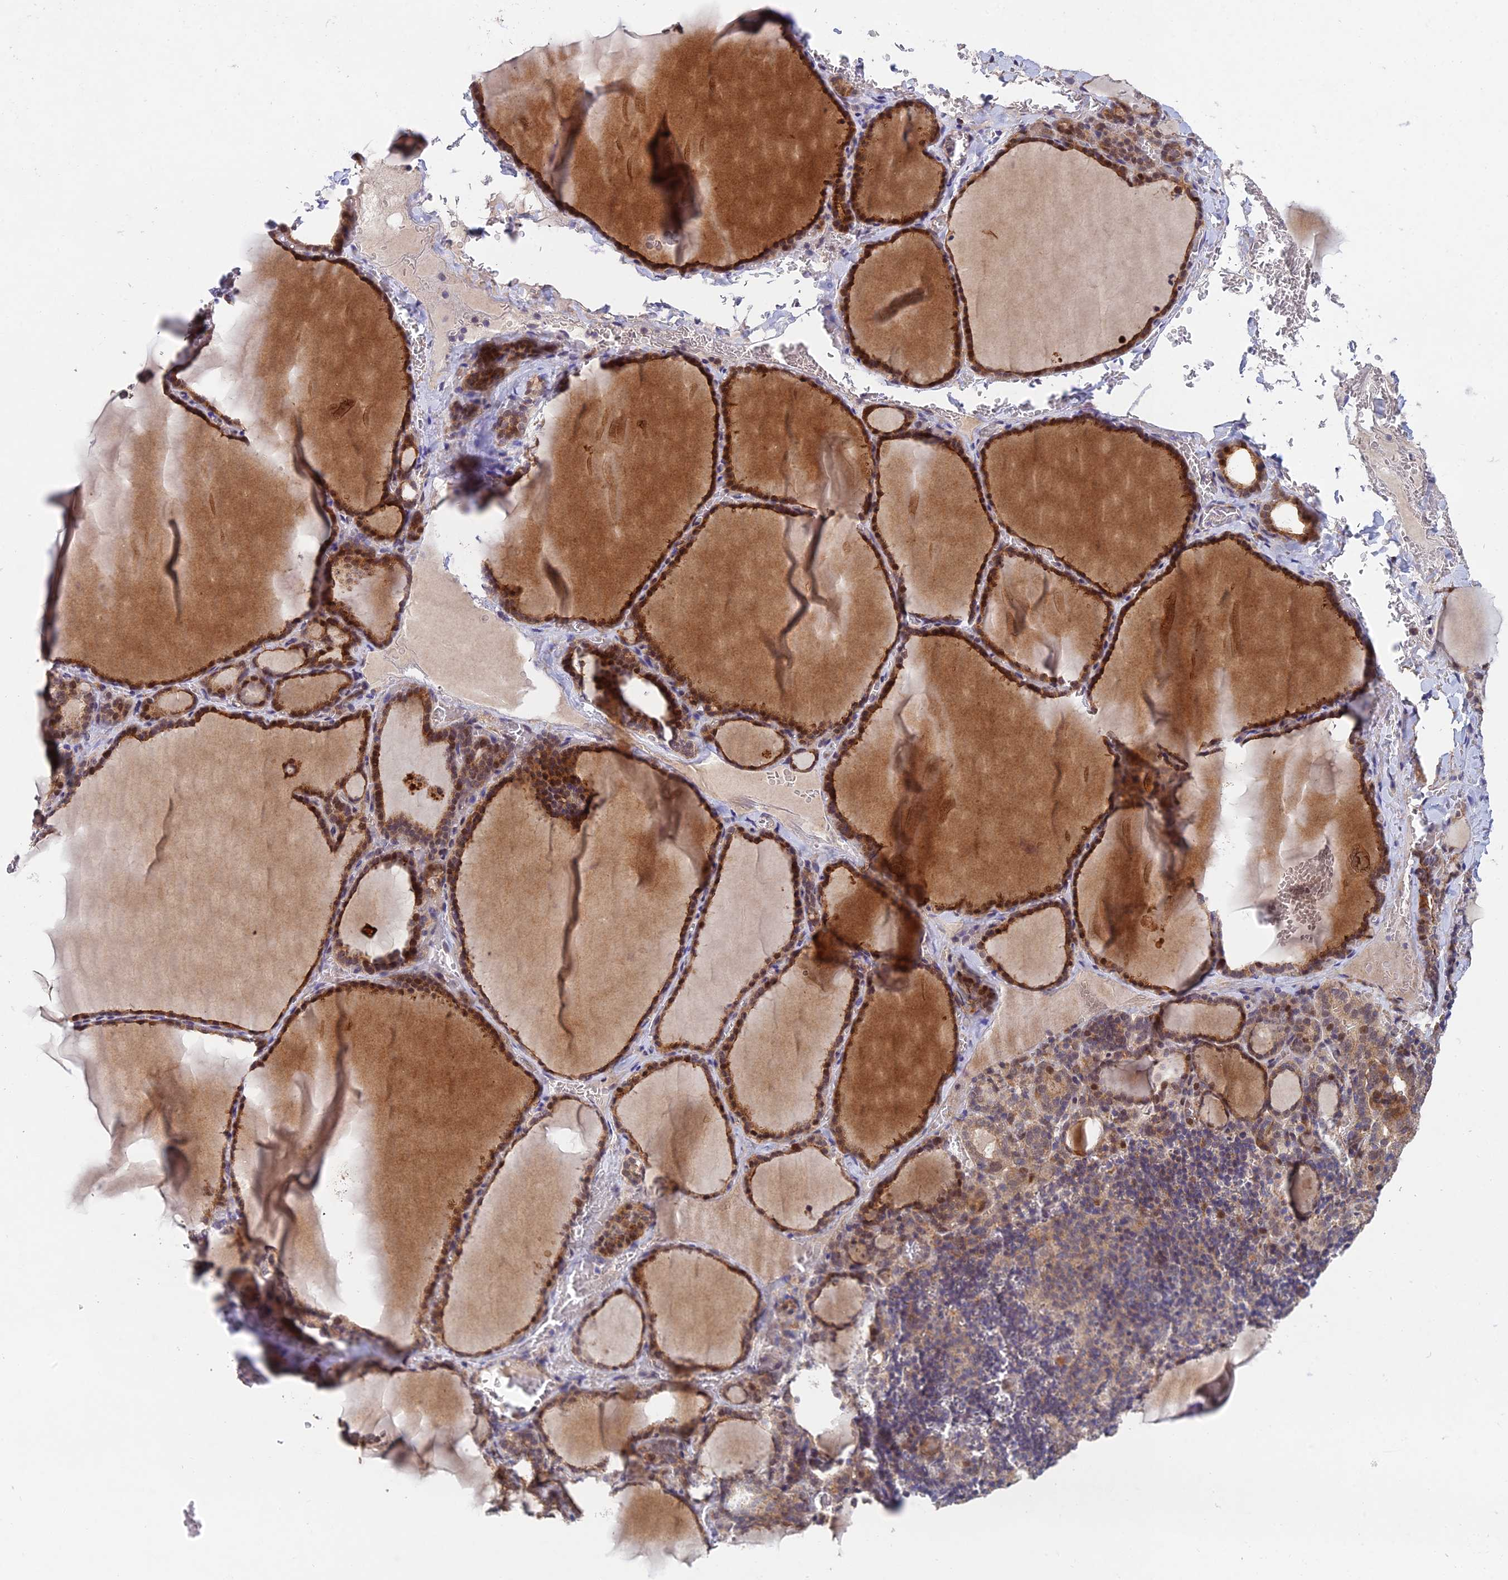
{"staining": {"intensity": "moderate", "quantity": ">75%", "location": "cytoplasmic/membranous,nuclear"}, "tissue": "thyroid gland", "cell_type": "Glandular cells", "image_type": "normal", "snomed": [{"axis": "morphology", "description": "Normal tissue, NOS"}, {"axis": "topography", "description": "Thyroid gland"}], "caption": "Glandular cells display medium levels of moderate cytoplasmic/membranous,nuclear positivity in approximately >75% of cells in benign thyroid gland.", "gene": "NSMCE1", "patient": {"sex": "female", "age": 39}}